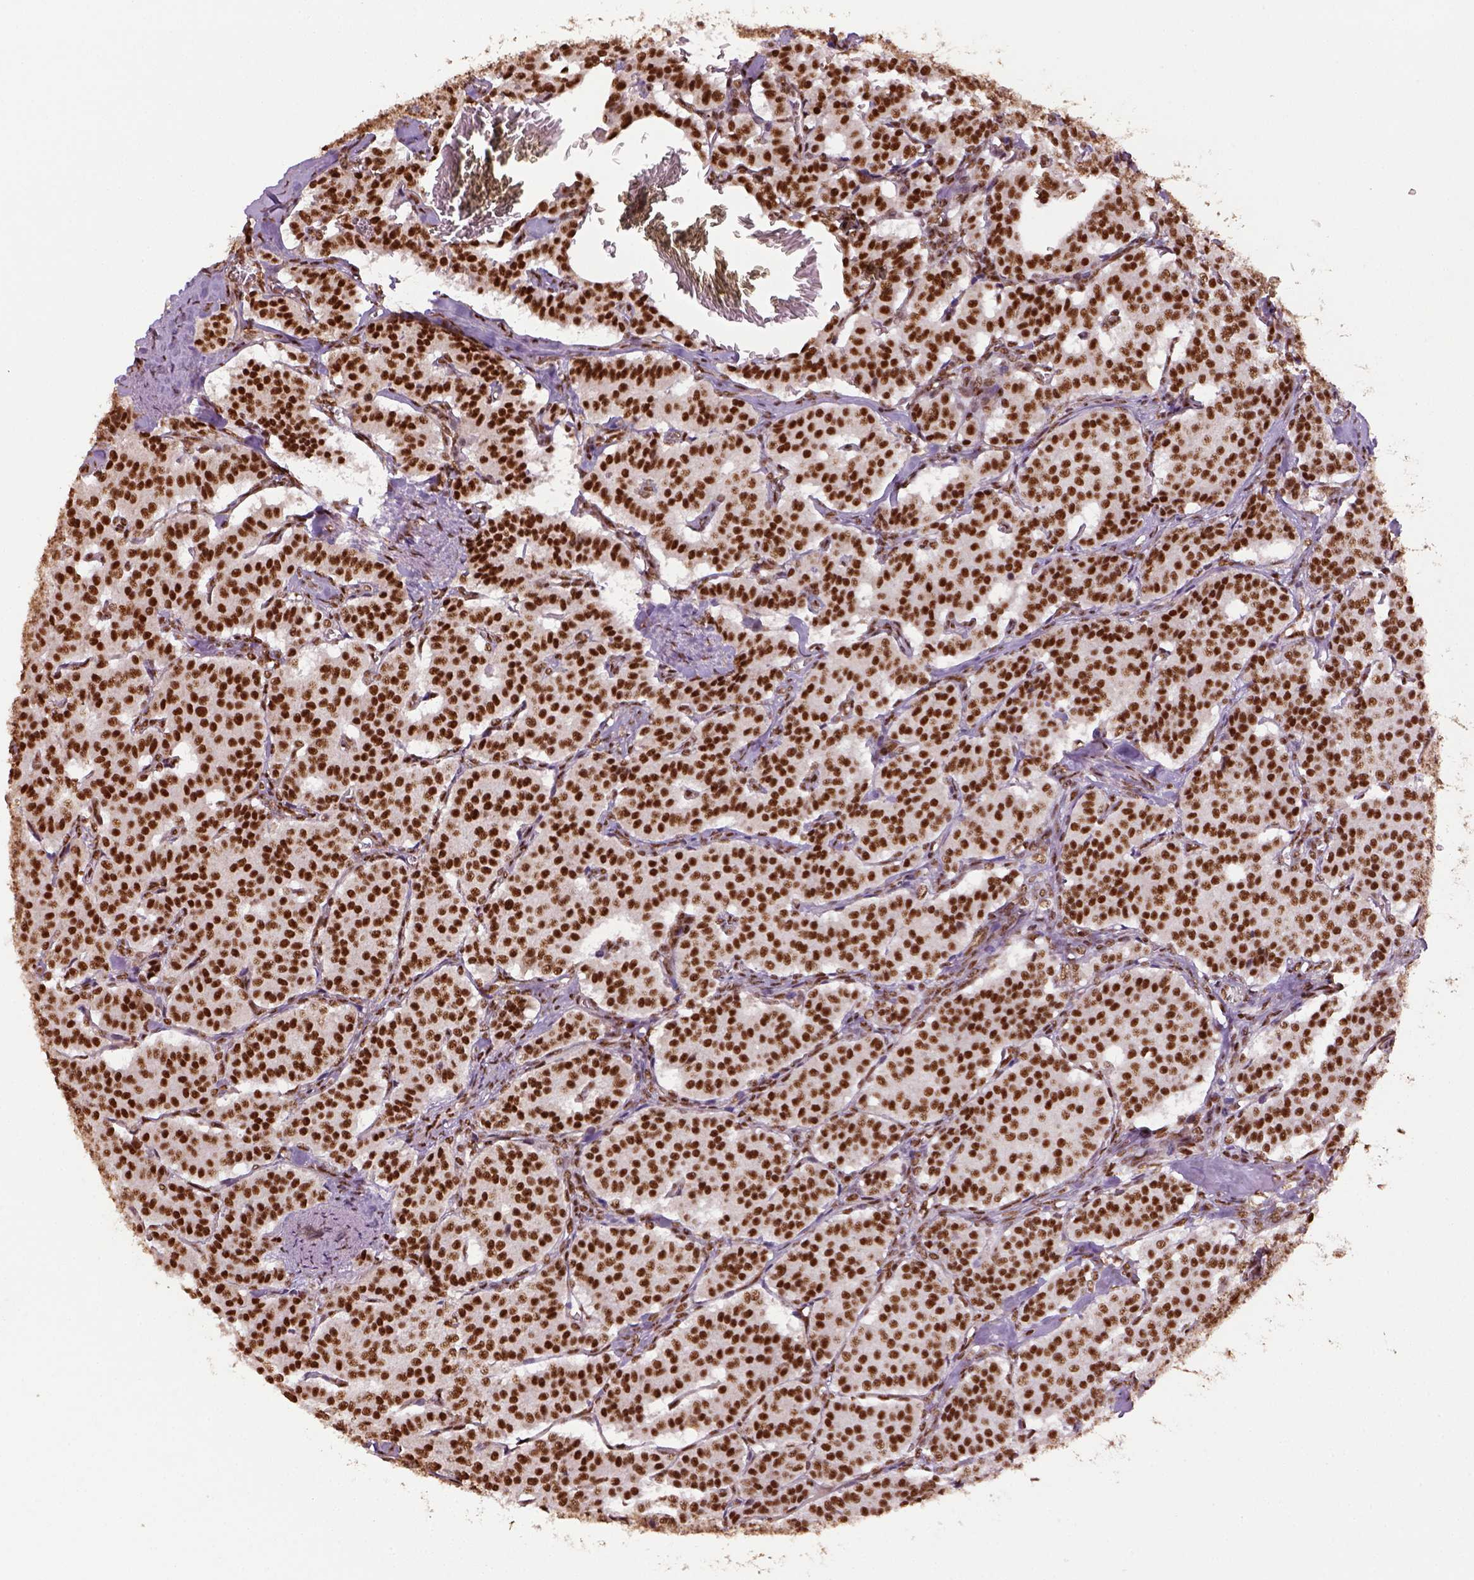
{"staining": {"intensity": "strong", "quantity": ">75%", "location": "nuclear"}, "tissue": "carcinoid", "cell_type": "Tumor cells", "image_type": "cancer", "snomed": [{"axis": "morphology", "description": "Carcinoid, malignant, NOS"}, {"axis": "topography", "description": "Lung"}], "caption": "Malignant carcinoid was stained to show a protein in brown. There is high levels of strong nuclear positivity in approximately >75% of tumor cells.", "gene": "CCAR1", "patient": {"sex": "female", "age": 46}}